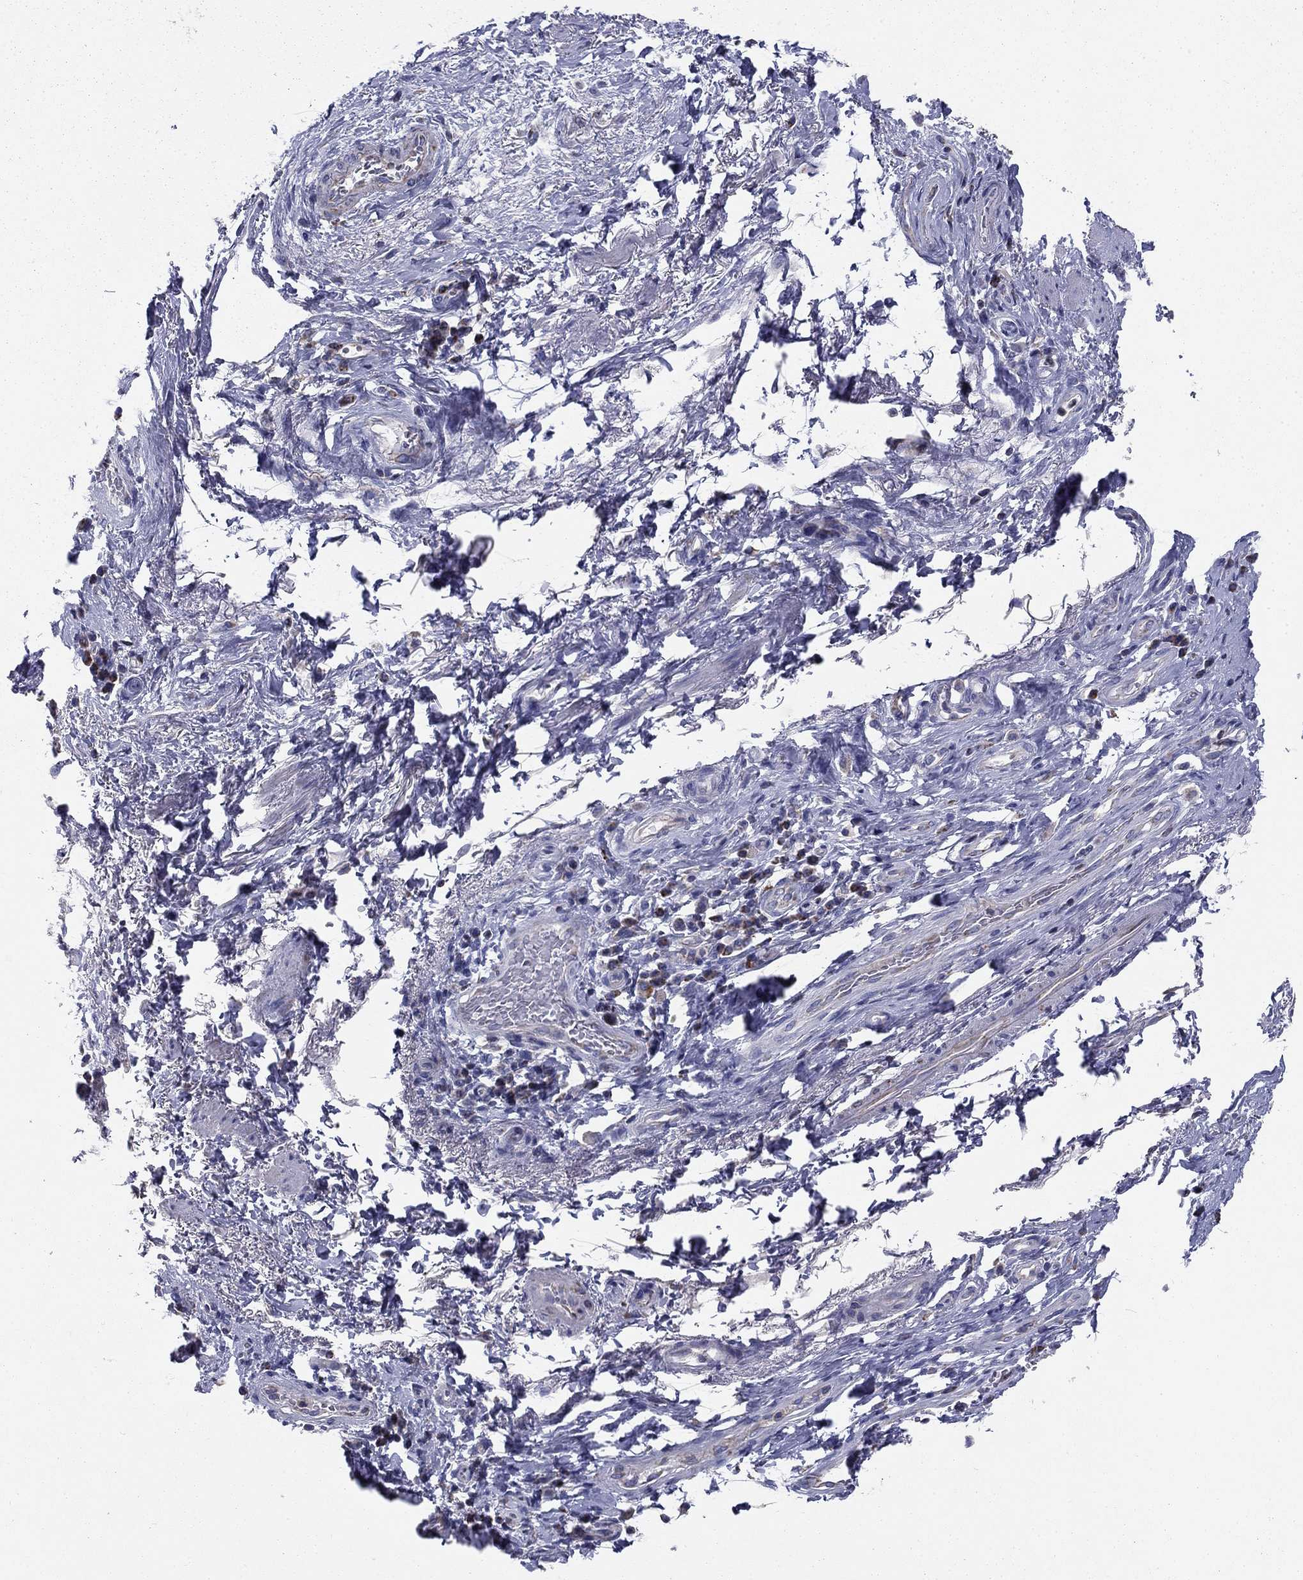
{"staining": {"intensity": "negative", "quantity": "none", "location": "none"}, "tissue": "skin", "cell_type": "Epidermal cells", "image_type": "normal", "snomed": [{"axis": "morphology", "description": "Normal tissue, NOS"}, {"axis": "morphology", "description": "Adenocarcinoma, NOS"}, {"axis": "topography", "description": "Rectum"}, {"axis": "topography", "description": "Anal"}], "caption": "DAB immunohistochemical staining of benign skin reveals no significant positivity in epidermal cells. (Stains: DAB (3,3'-diaminobenzidine) immunohistochemistry with hematoxylin counter stain, Microscopy: brightfield microscopy at high magnification).", "gene": "NDUFA4L2", "patient": {"sex": "female", "age": 68}}